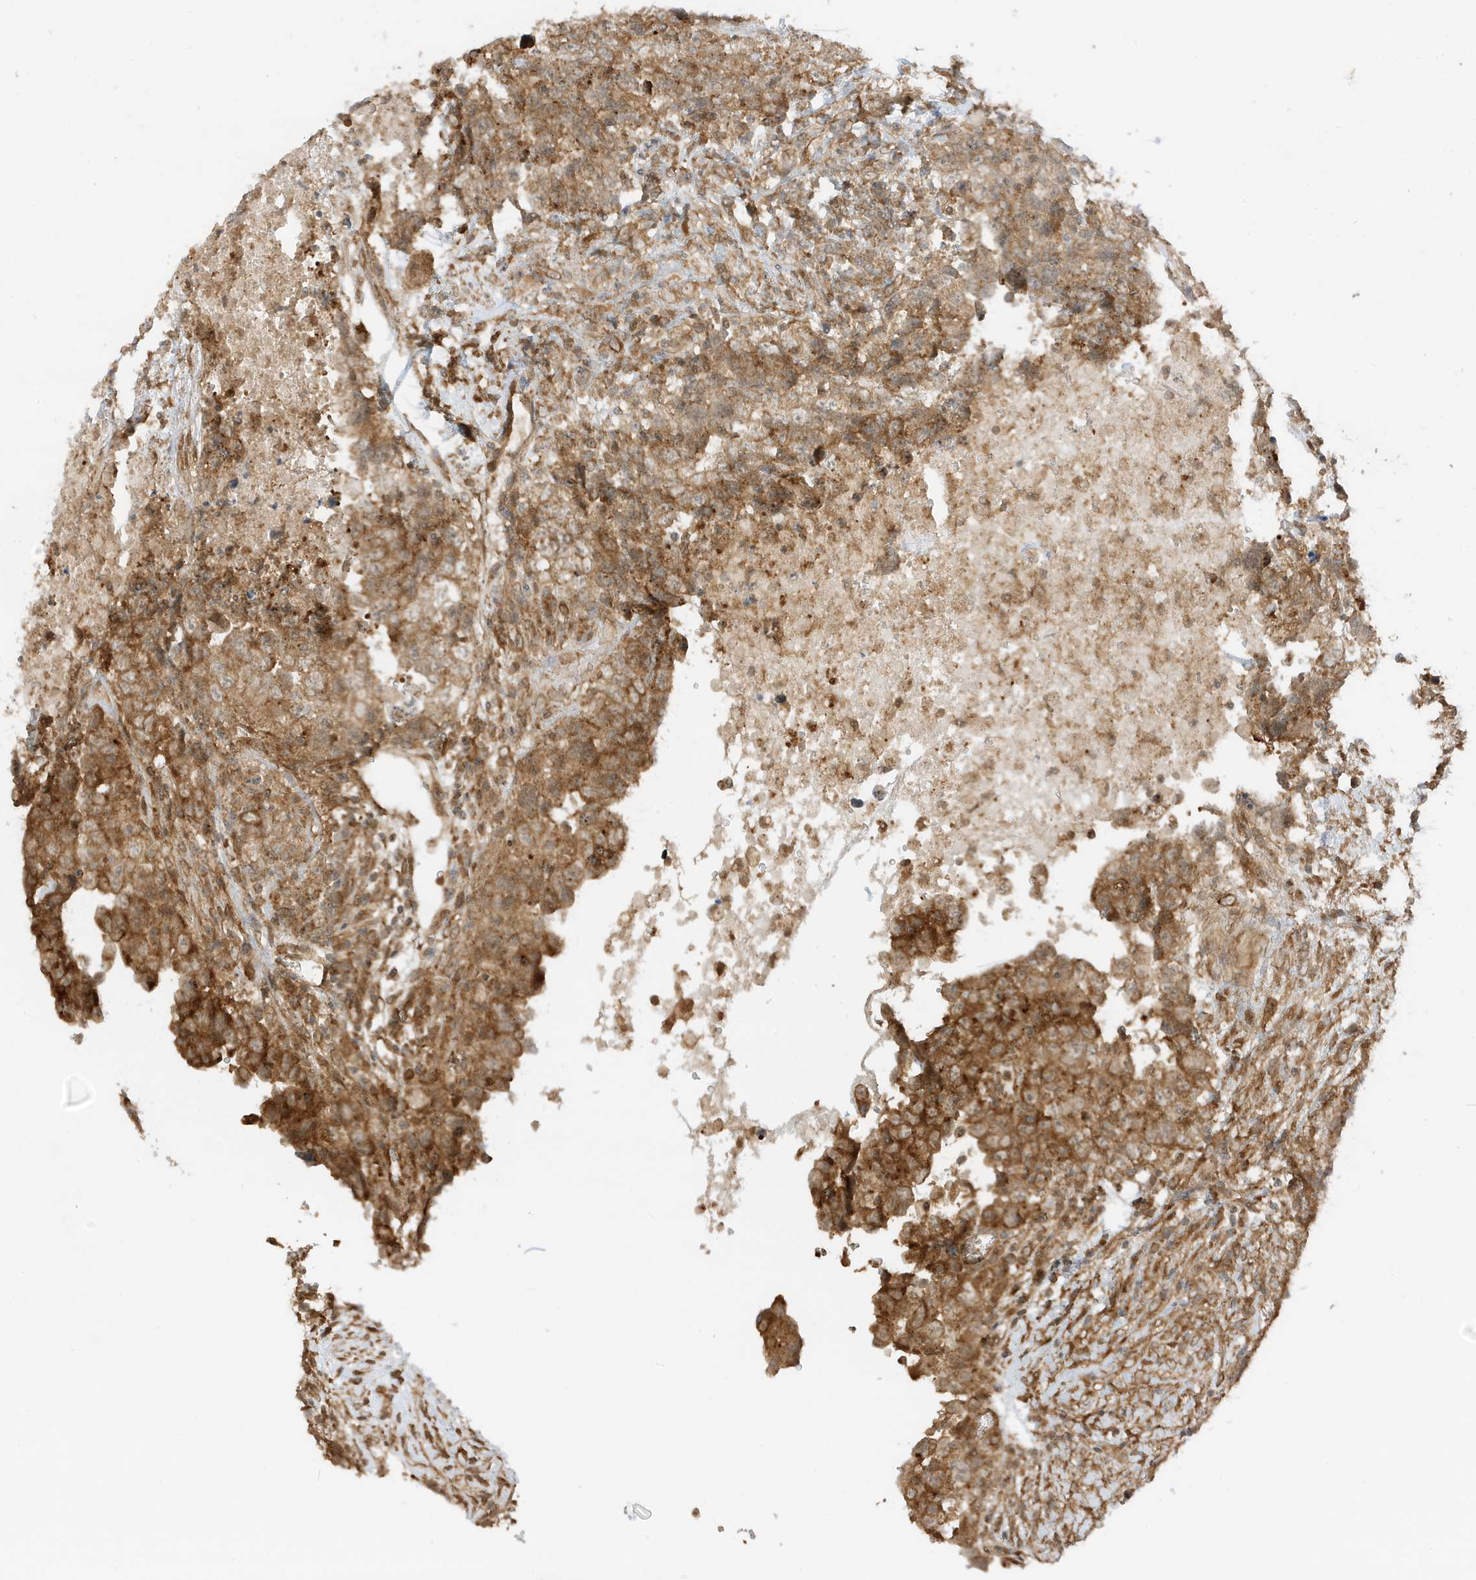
{"staining": {"intensity": "moderate", "quantity": ">75%", "location": "cytoplasmic/membranous"}, "tissue": "testis cancer", "cell_type": "Tumor cells", "image_type": "cancer", "snomed": [{"axis": "morphology", "description": "Carcinoma, Embryonal, NOS"}, {"axis": "topography", "description": "Testis"}], "caption": "A brown stain labels moderate cytoplasmic/membranous expression of a protein in embryonal carcinoma (testis) tumor cells. Immunohistochemistry (ihc) stains the protein in brown and the nuclei are stained blue.", "gene": "UBAP2L", "patient": {"sex": "male", "age": 37}}